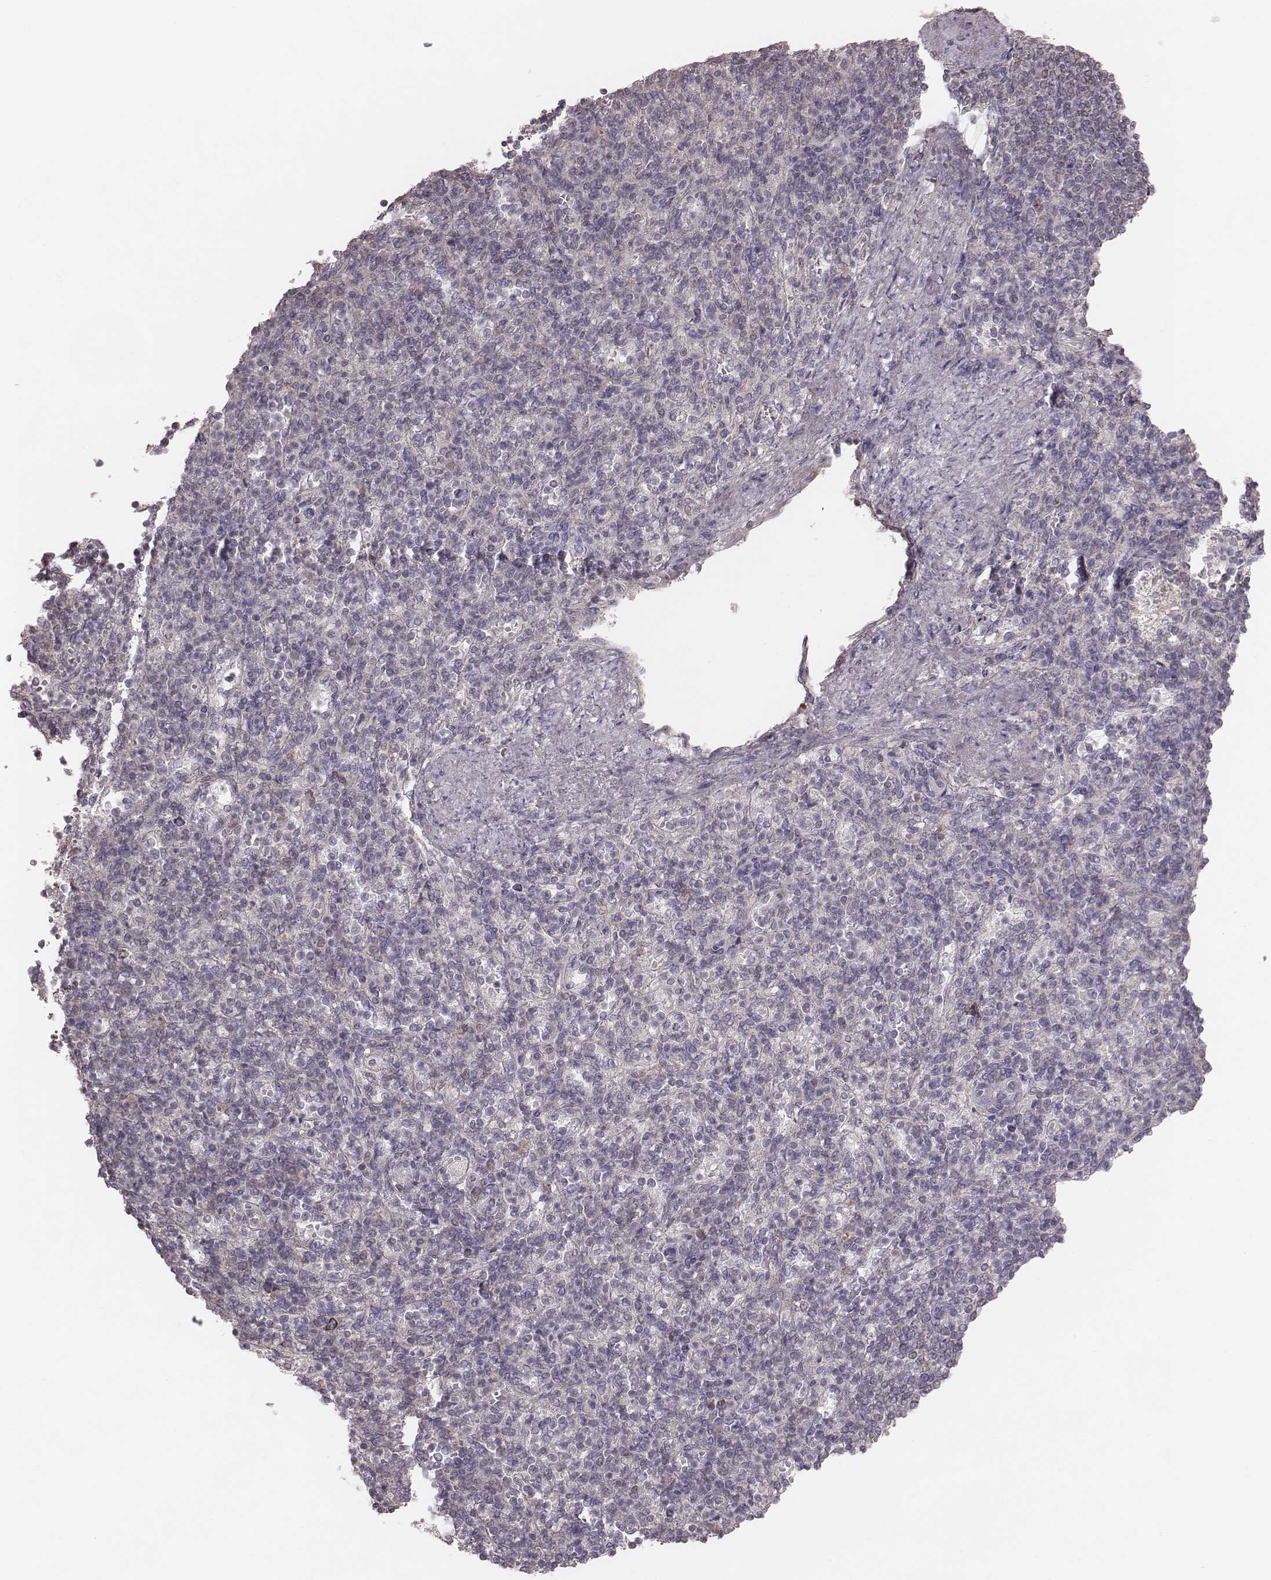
{"staining": {"intensity": "strong", "quantity": "<25%", "location": "cytoplasmic/membranous"}, "tissue": "spleen", "cell_type": "Cells in red pulp", "image_type": "normal", "snomed": [{"axis": "morphology", "description": "Normal tissue, NOS"}, {"axis": "topography", "description": "Spleen"}], "caption": "IHC (DAB) staining of normal spleen exhibits strong cytoplasmic/membranous protein positivity in approximately <25% of cells in red pulp.", "gene": "MRPS27", "patient": {"sex": "female", "age": 74}}